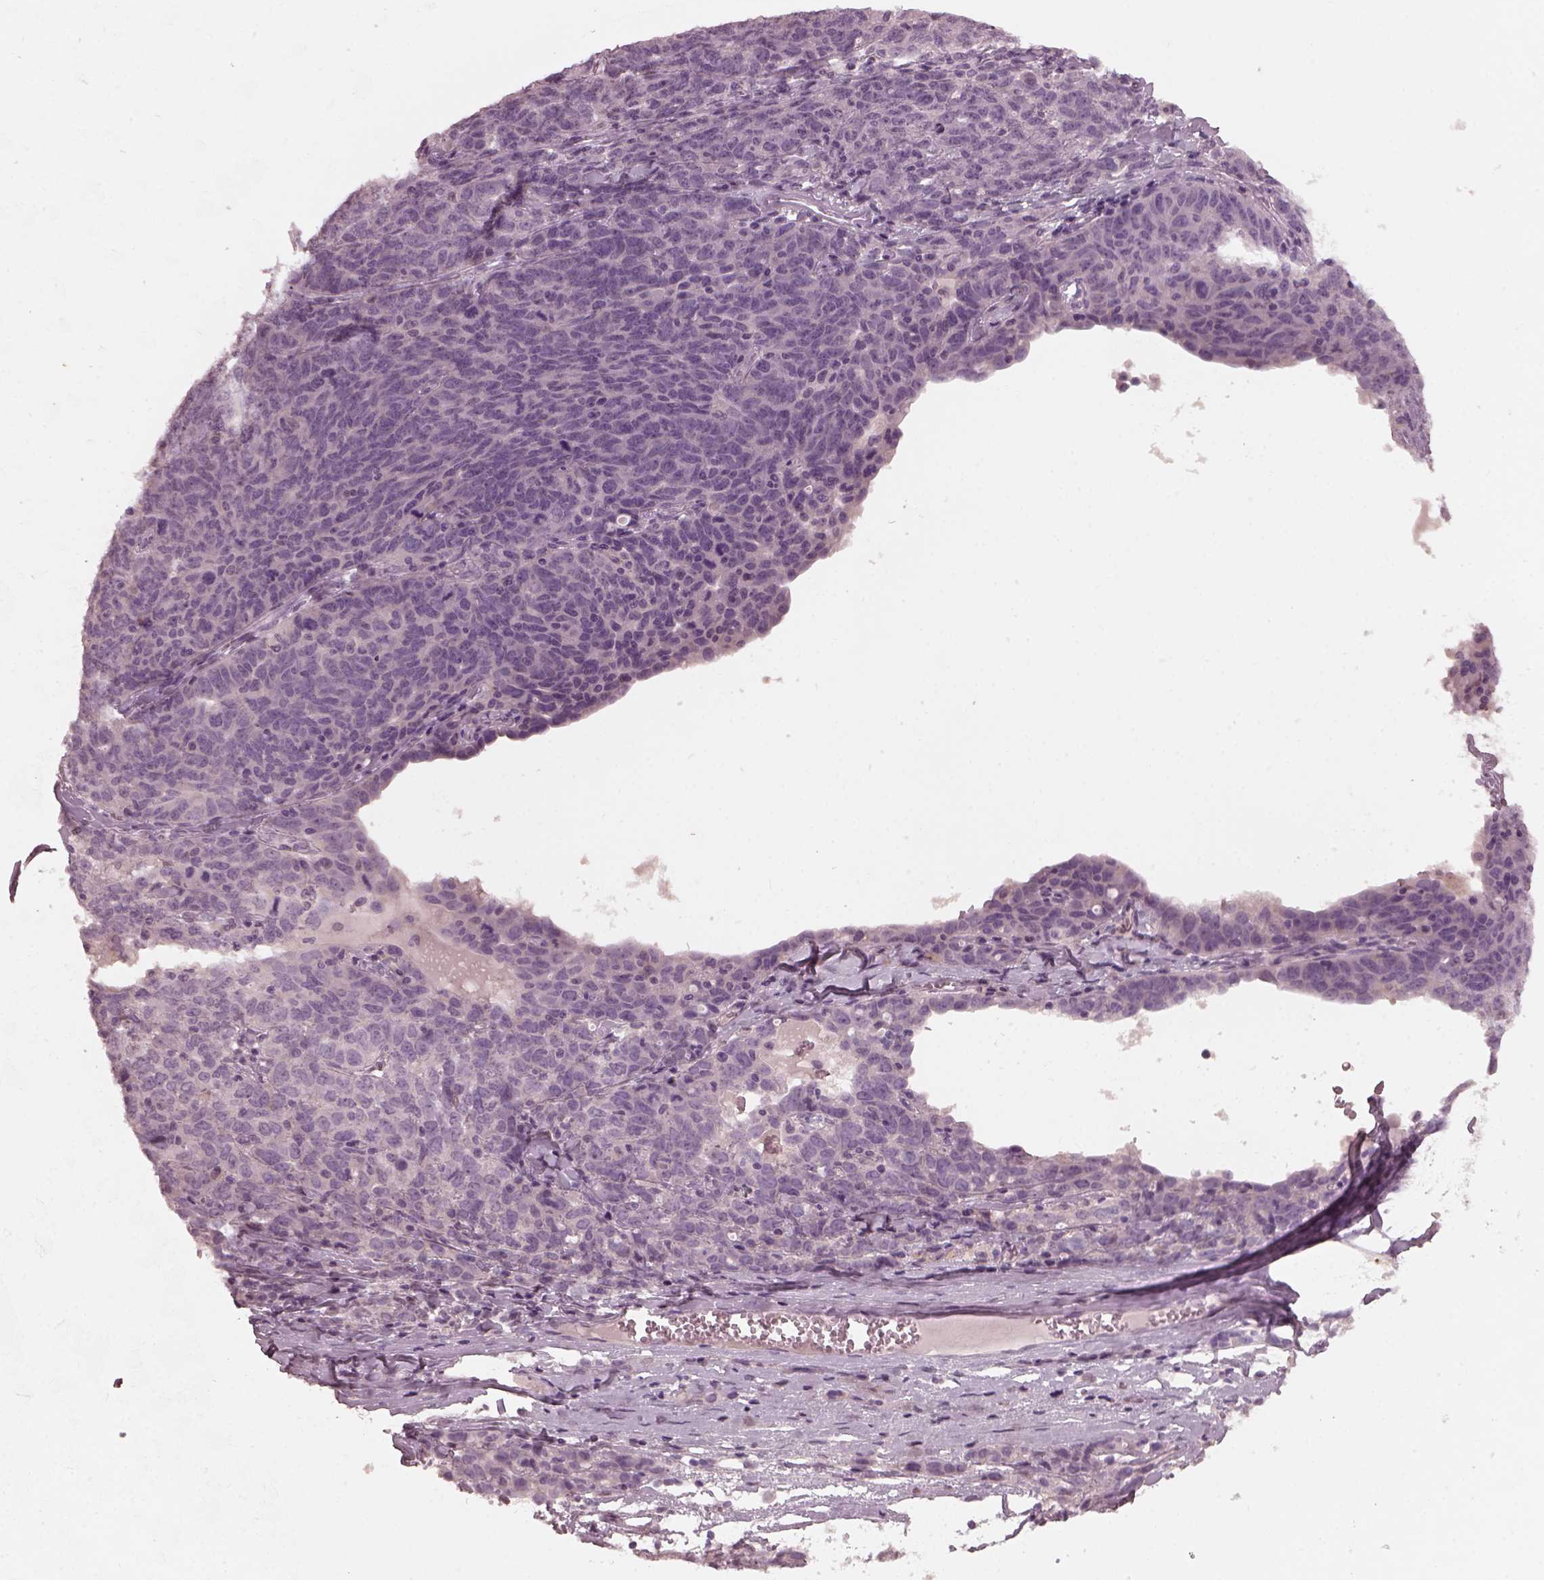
{"staining": {"intensity": "negative", "quantity": "none", "location": "none"}, "tissue": "ovarian cancer", "cell_type": "Tumor cells", "image_type": "cancer", "snomed": [{"axis": "morphology", "description": "Cystadenocarcinoma, serous, NOS"}, {"axis": "topography", "description": "Ovary"}], "caption": "This is an IHC image of human ovarian cancer (serous cystadenocarcinoma). There is no positivity in tumor cells.", "gene": "RCVRN", "patient": {"sex": "female", "age": 71}}